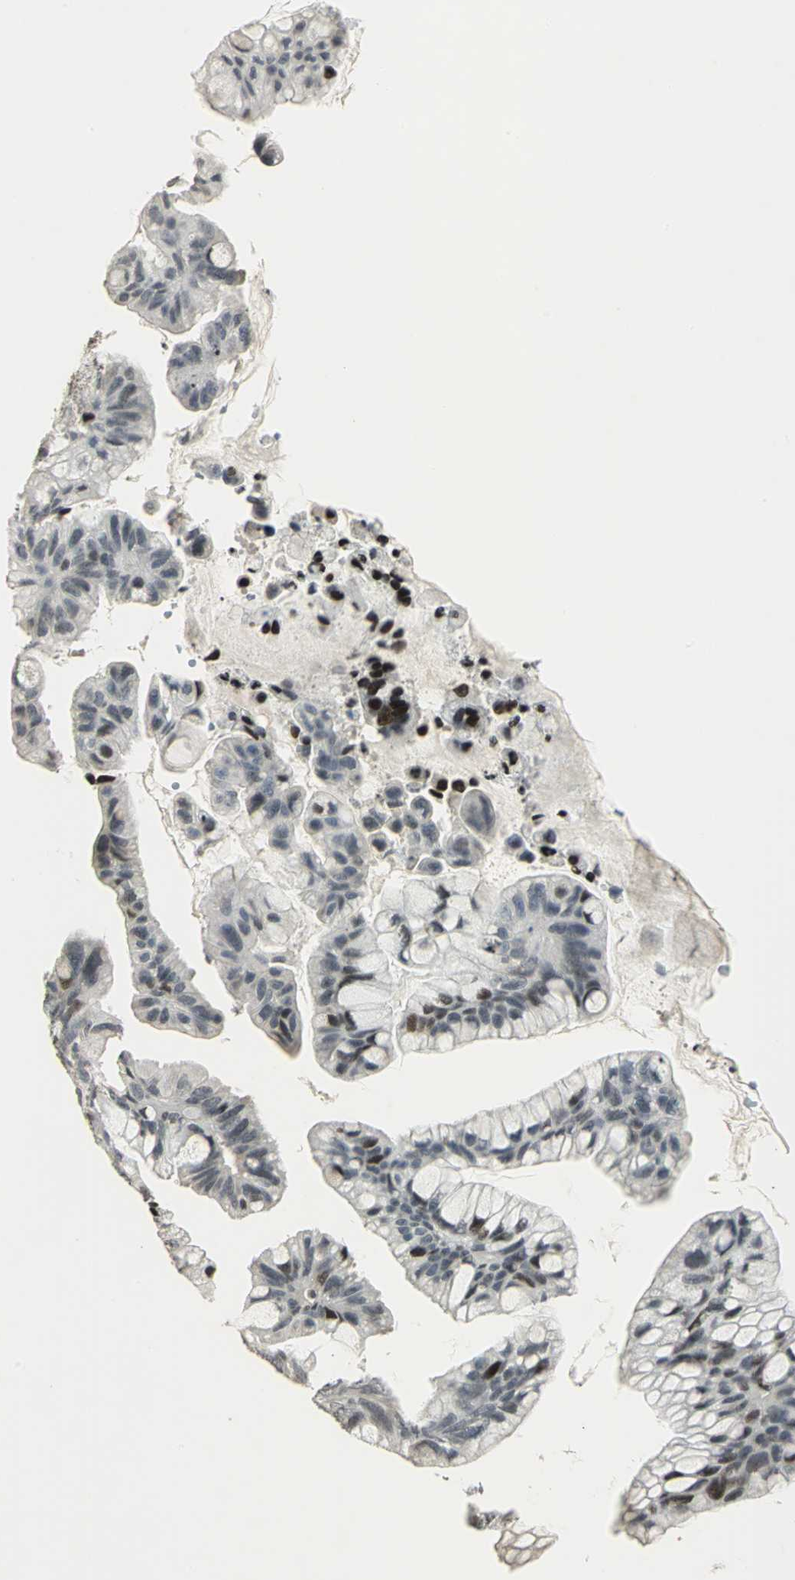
{"staining": {"intensity": "moderate", "quantity": "<25%", "location": "nuclear"}, "tissue": "ovarian cancer", "cell_type": "Tumor cells", "image_type": "cancer", "snomed": [{"axis": "morphology", "description": "Cystadenocarcinoma, mucinous, NOS"}, {"axis": "topography", "description": "Ovary"}], "caption": "This is an image of immunohistochemistry (IHC) staining of mucinous cystadenocarcinoma (ovarian), which shows moderate positivity in the nuclear of tumor cells.", "gene": "KDM1A", "patient": {"sex": "female", "age": 36}}